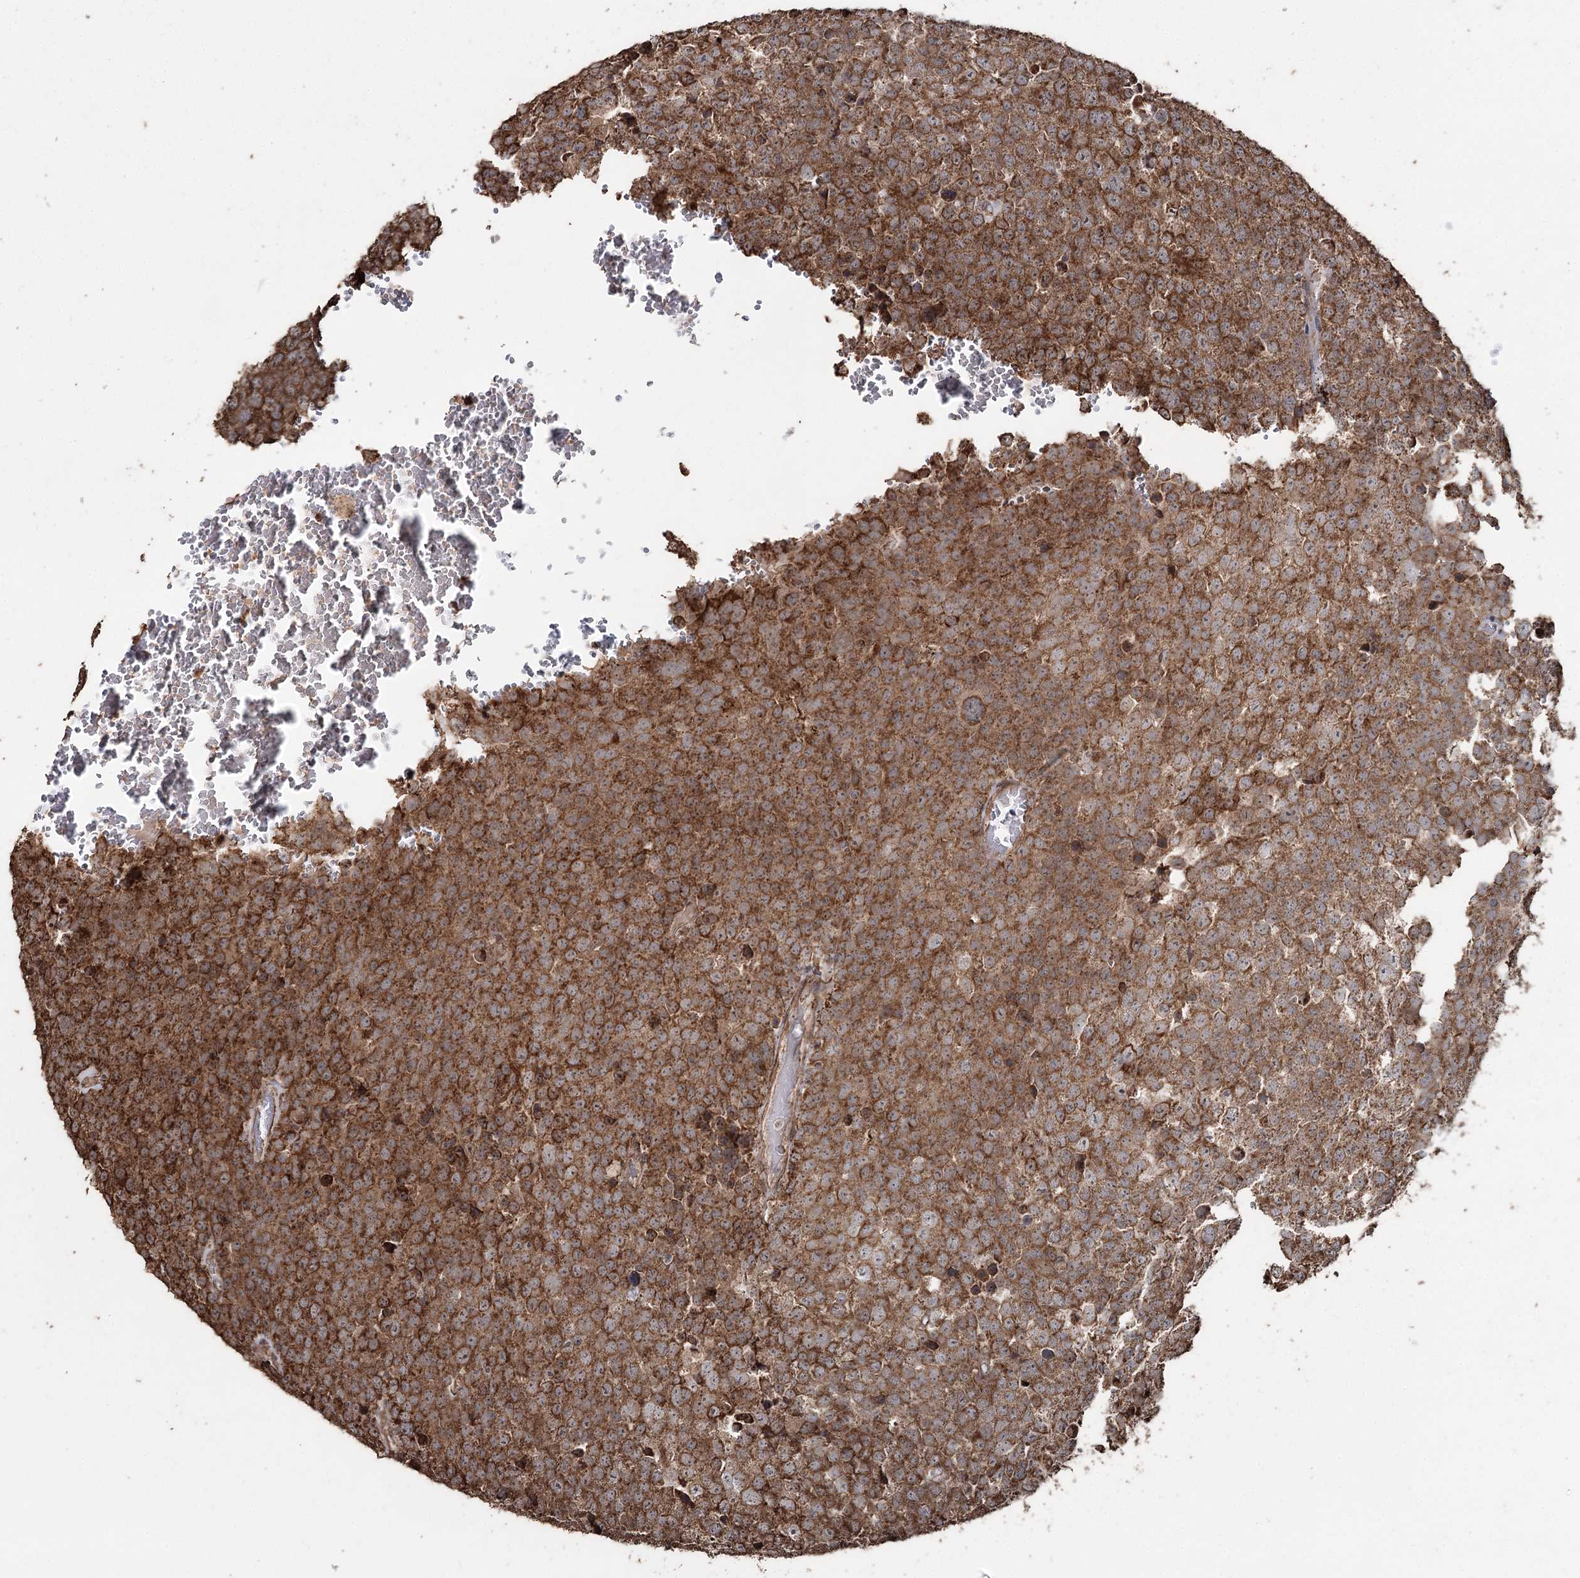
{"staining": {"intensity": "moderate", "quantity": ">75%", "location": "cytoplasmic/membranous"}, "tissue": "testis cancer", "cell_type": "Tumor cells", "image_type": "cancer", "snomed": [{"axis": "morphology", "description": "Seminoma, NOS"}, {"axis": "topography", "description": "Testis"}], "caption": "The image exhibits a brown stain indicating the presence of a protein in the cytoplasmic/membranous of tumor cells in testis seminoma.", "gene": "SLF2", "patient": {"sex": "male", "age": 71}}